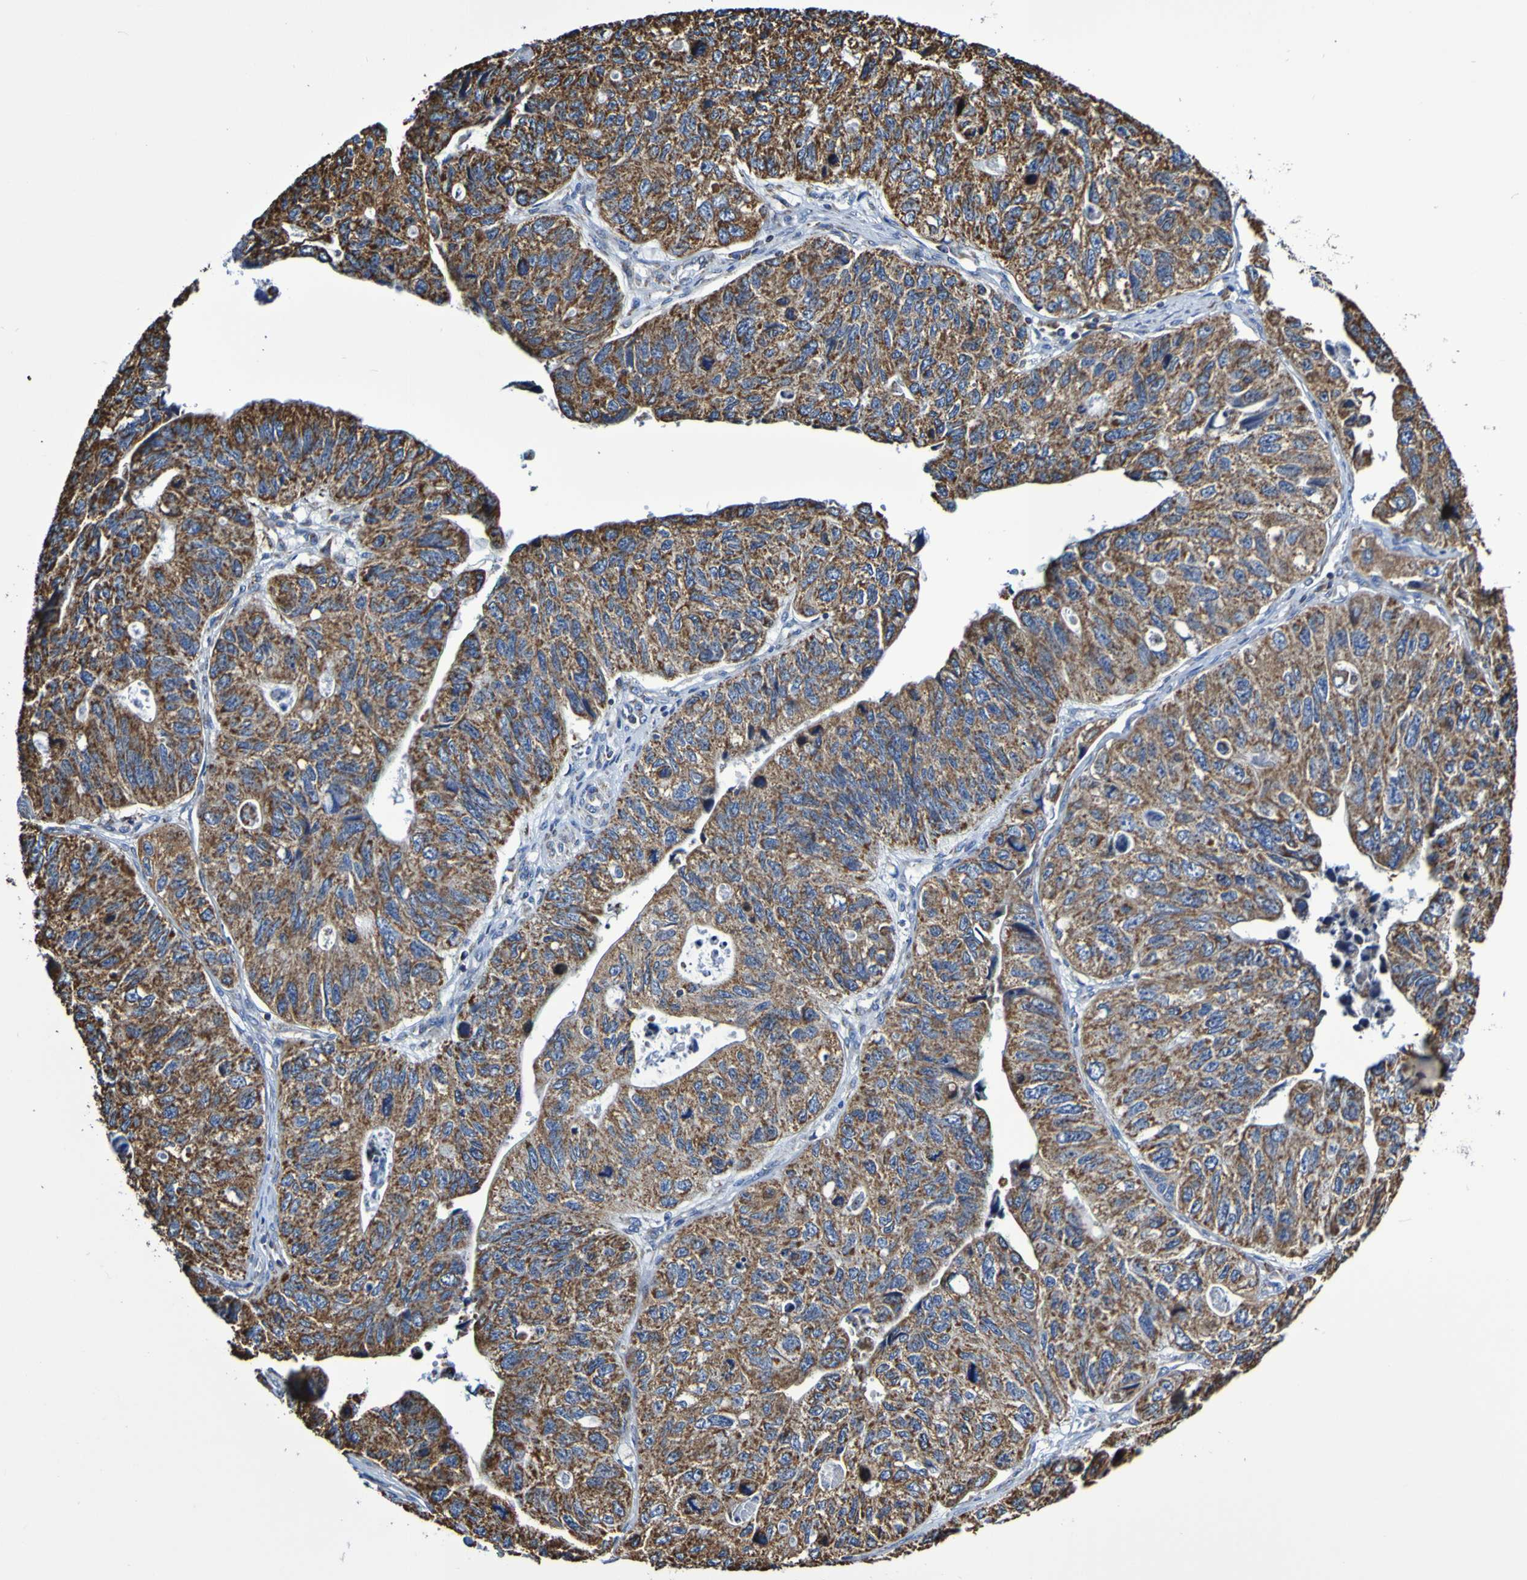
{"staining": {"intensity": "strong", "quantity": ">75%", "location": "cytoplasmic/membranous"}, "tissue": "stomach cancer", "cell_type": "Tumor cells", "image_type": "cancer", "snomed": [{"axis": "morphology", "description": "Adenocarcinoma, NOS"}, {"axis": "topography", "description": "Stomach"}], "caption": "Stomach adenocarcinoma was stained to show a protein in brown. There is high levels of strong cytoplasmic/membranous staining in about >75% of tumor cells. The protein of interest is shown in brown color, while the nuclei are stained blue.", "gene": "IL18R1", "patient": {"sex": "male", "age": 59}}